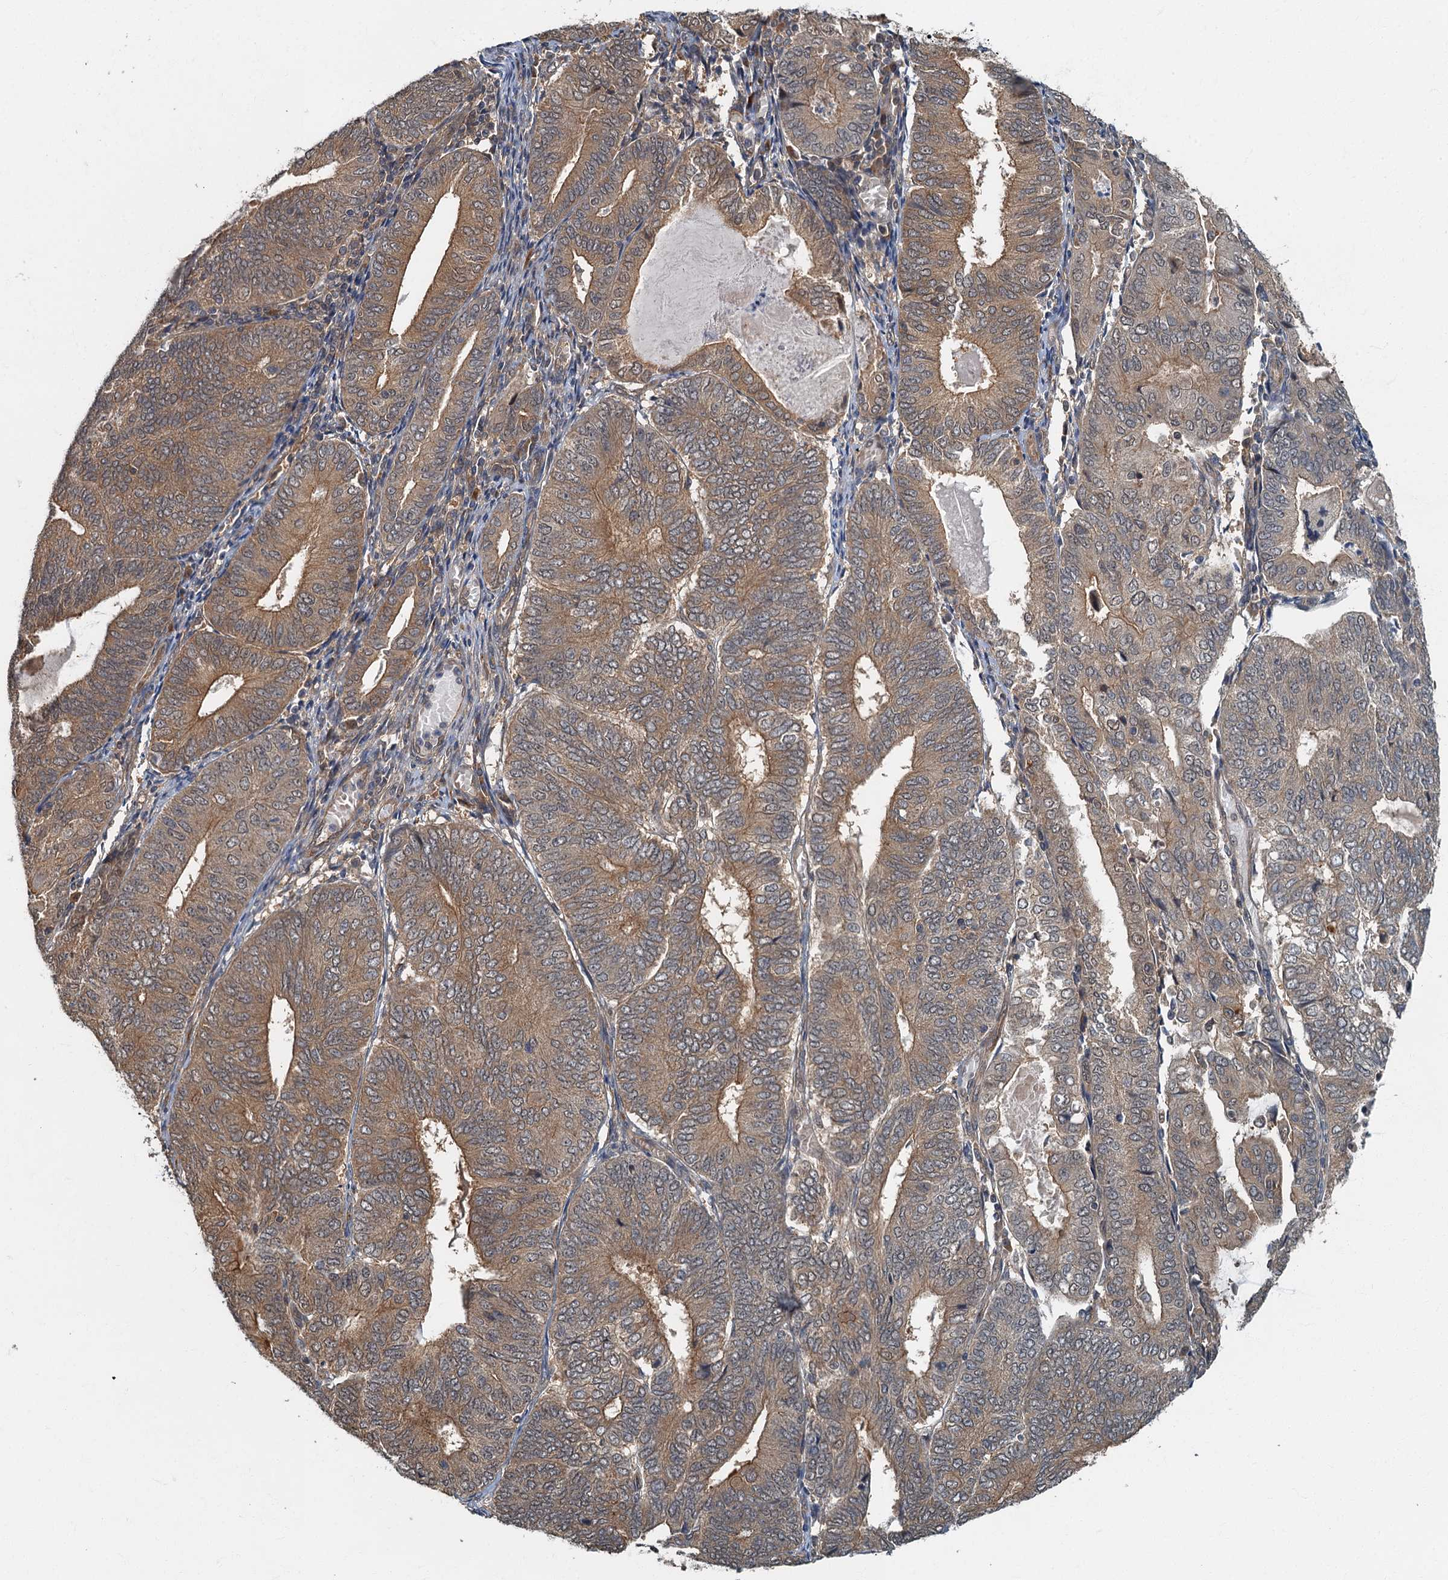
{"staining": {"intensity": "moderate", "quantity": ">75%", "location": "cytoplasmic/membranous"}, "tissue": "endometrial cancer", "cell_type": "Tumor cells", "image_type": "cancer", "snomed": [{"axis": "morphology", "description": "Adenocarcinoma, NOS"}, {"axis": "topography", "description": "Endometrium"}], "caption": "Endometrial cancer was stained to show a protein in brown. There is medium levels of moderate cytoplasmic/membranous staining in about >75% of tumor cells. (Stains: DAB in brown, nuclei in blue, Microscopy: brightfield microscopy at high magnification).", "gene": "TBCK", "patient": {"sex": "female", "age": 81}}